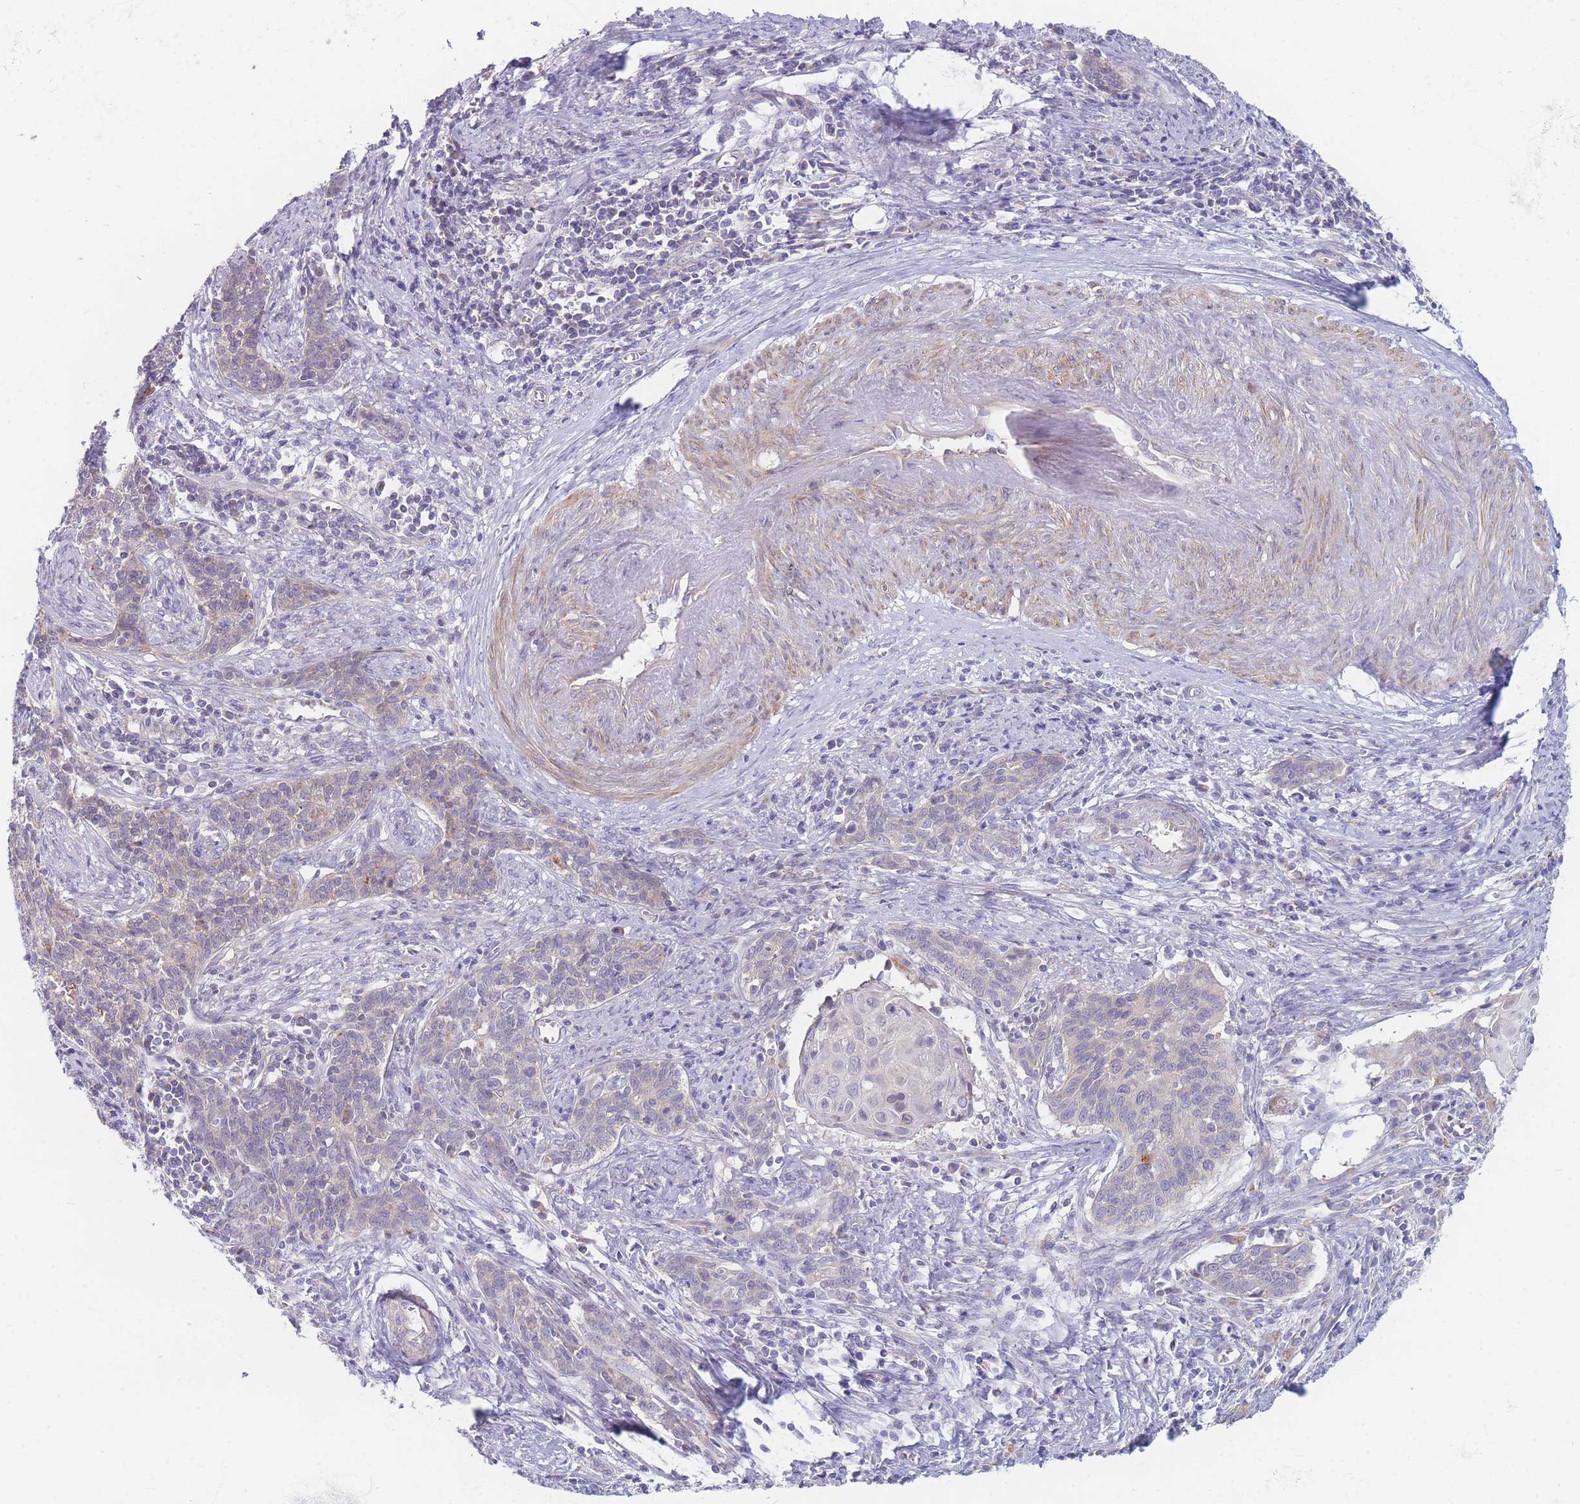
{"staining": {"intensity": "negative", "quantity": "none", "location": "none"}, "tissue": "cervical cancer", "cell_type": "Tumor cells", "image_type": "cancer", "snomed": [{"axis": "morphology", "description": "Squamous cell carcinoma, NOS"}, {"axis": "topography", "description": "Cervix"}], "caption": "The IHC photomicrograph has no significant expression in tumor cells of squamous cell carcinoma (cervical) tissue.", "gene": "SMPD4", "patient": {"sex": "female", "age": 39}}